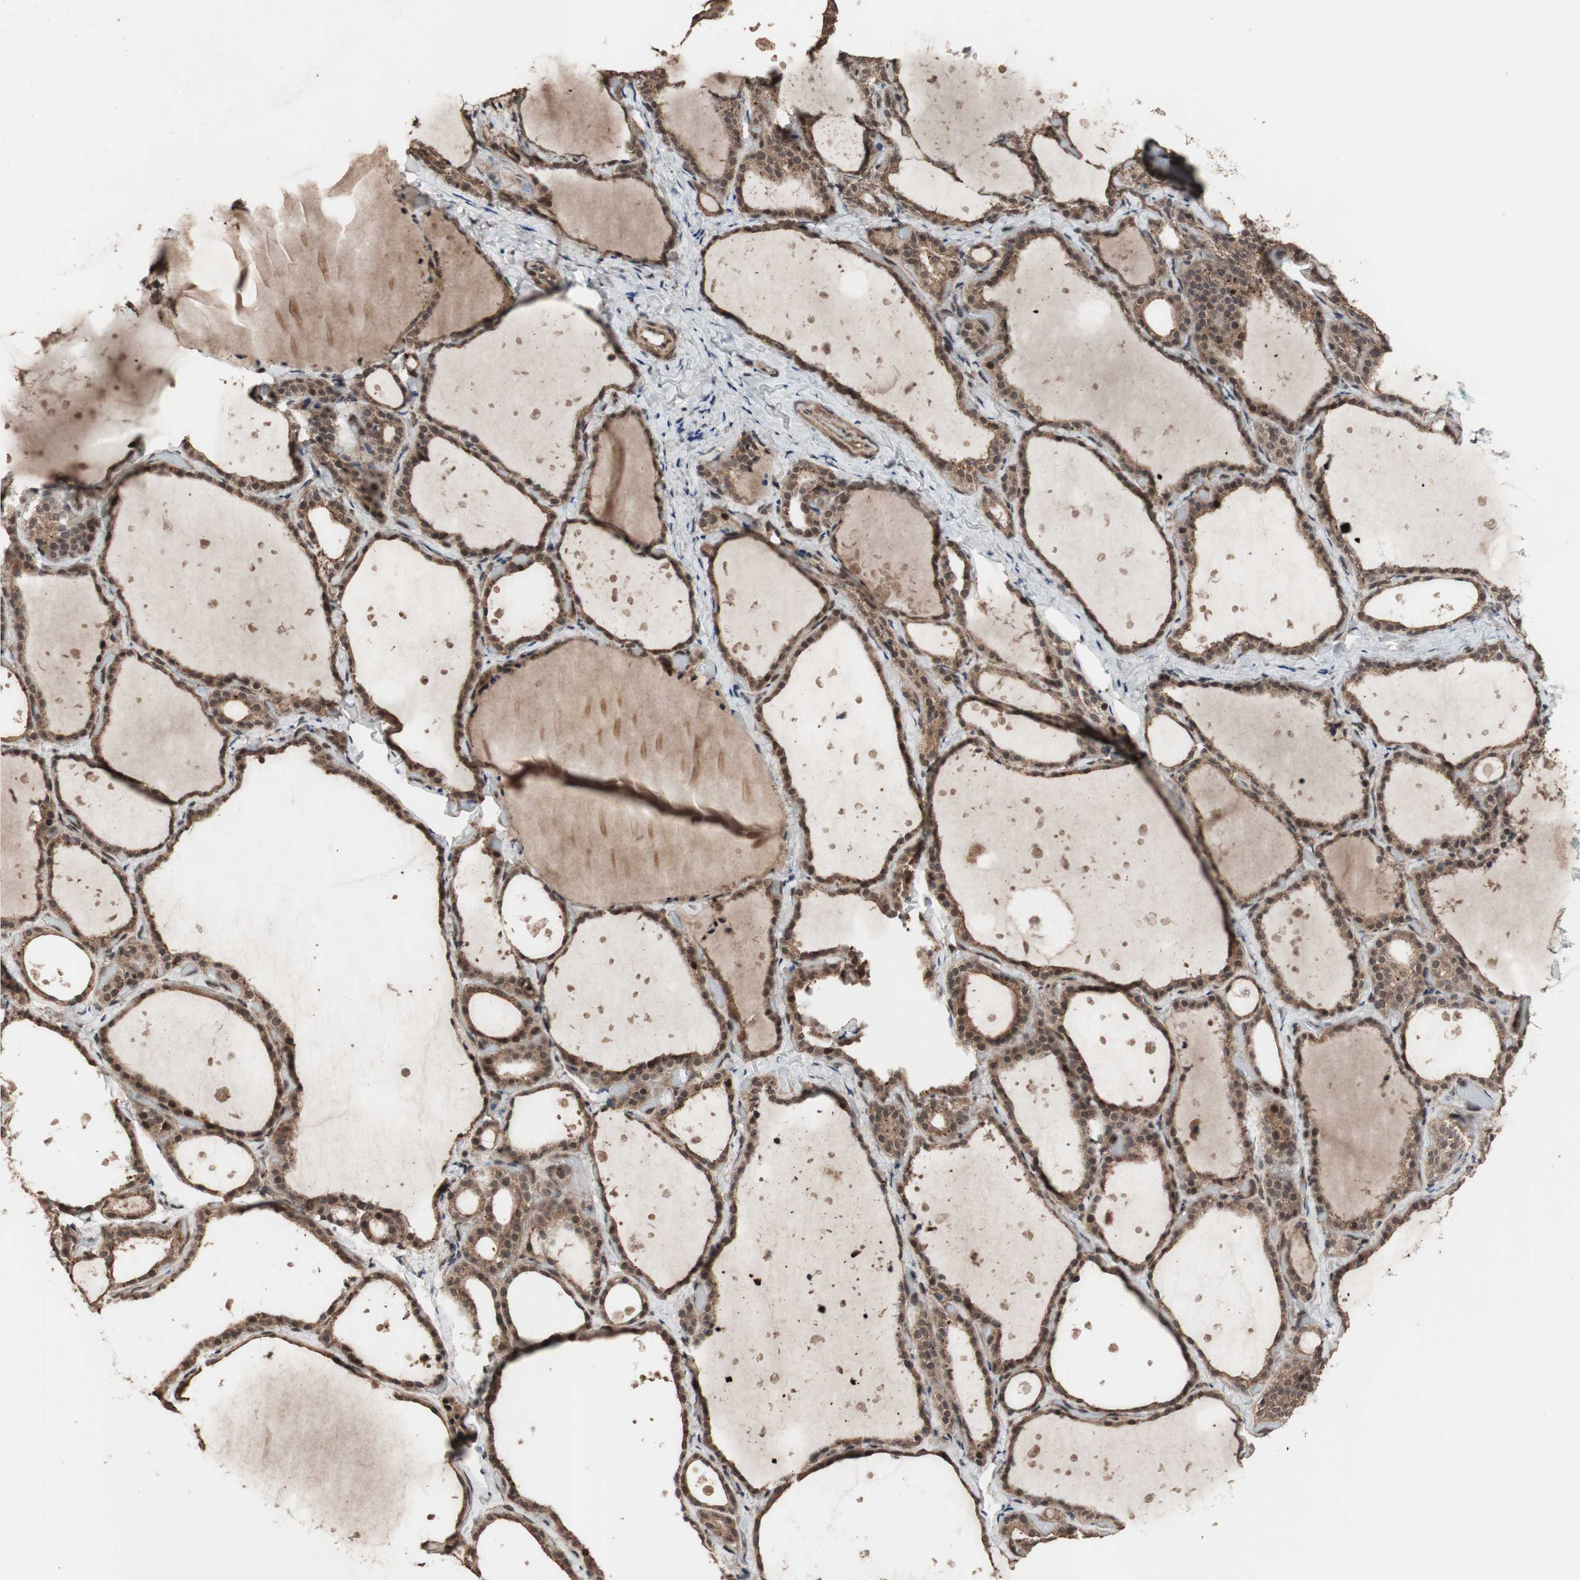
{"staining": {"intensity": "moderate", "quantity": ">75%", "location": "cytoplasmic/membranous,nuclear"}, "tissue": "thyroid gland", "cell_type": "Glandular cells", "image_type": "normal", "snomed": [{"axis": "morphology", "description": "Normal tissue, NOS"}, {"axis": "topography", "description": "Thyroid gland"}], "caption": "The photomicrograph displays staining of normal thyroid gland, revealing moderate cytoplasmic/membranous,nuclear protein expression (brown color) within glandular cells. The protein is stained brown, and the nuclei are stained in blue (DAB IHC with brightfield microscopy, high magnification).", "gene": "KANSL1", "patient": {"sex": "female", "age": 44}}